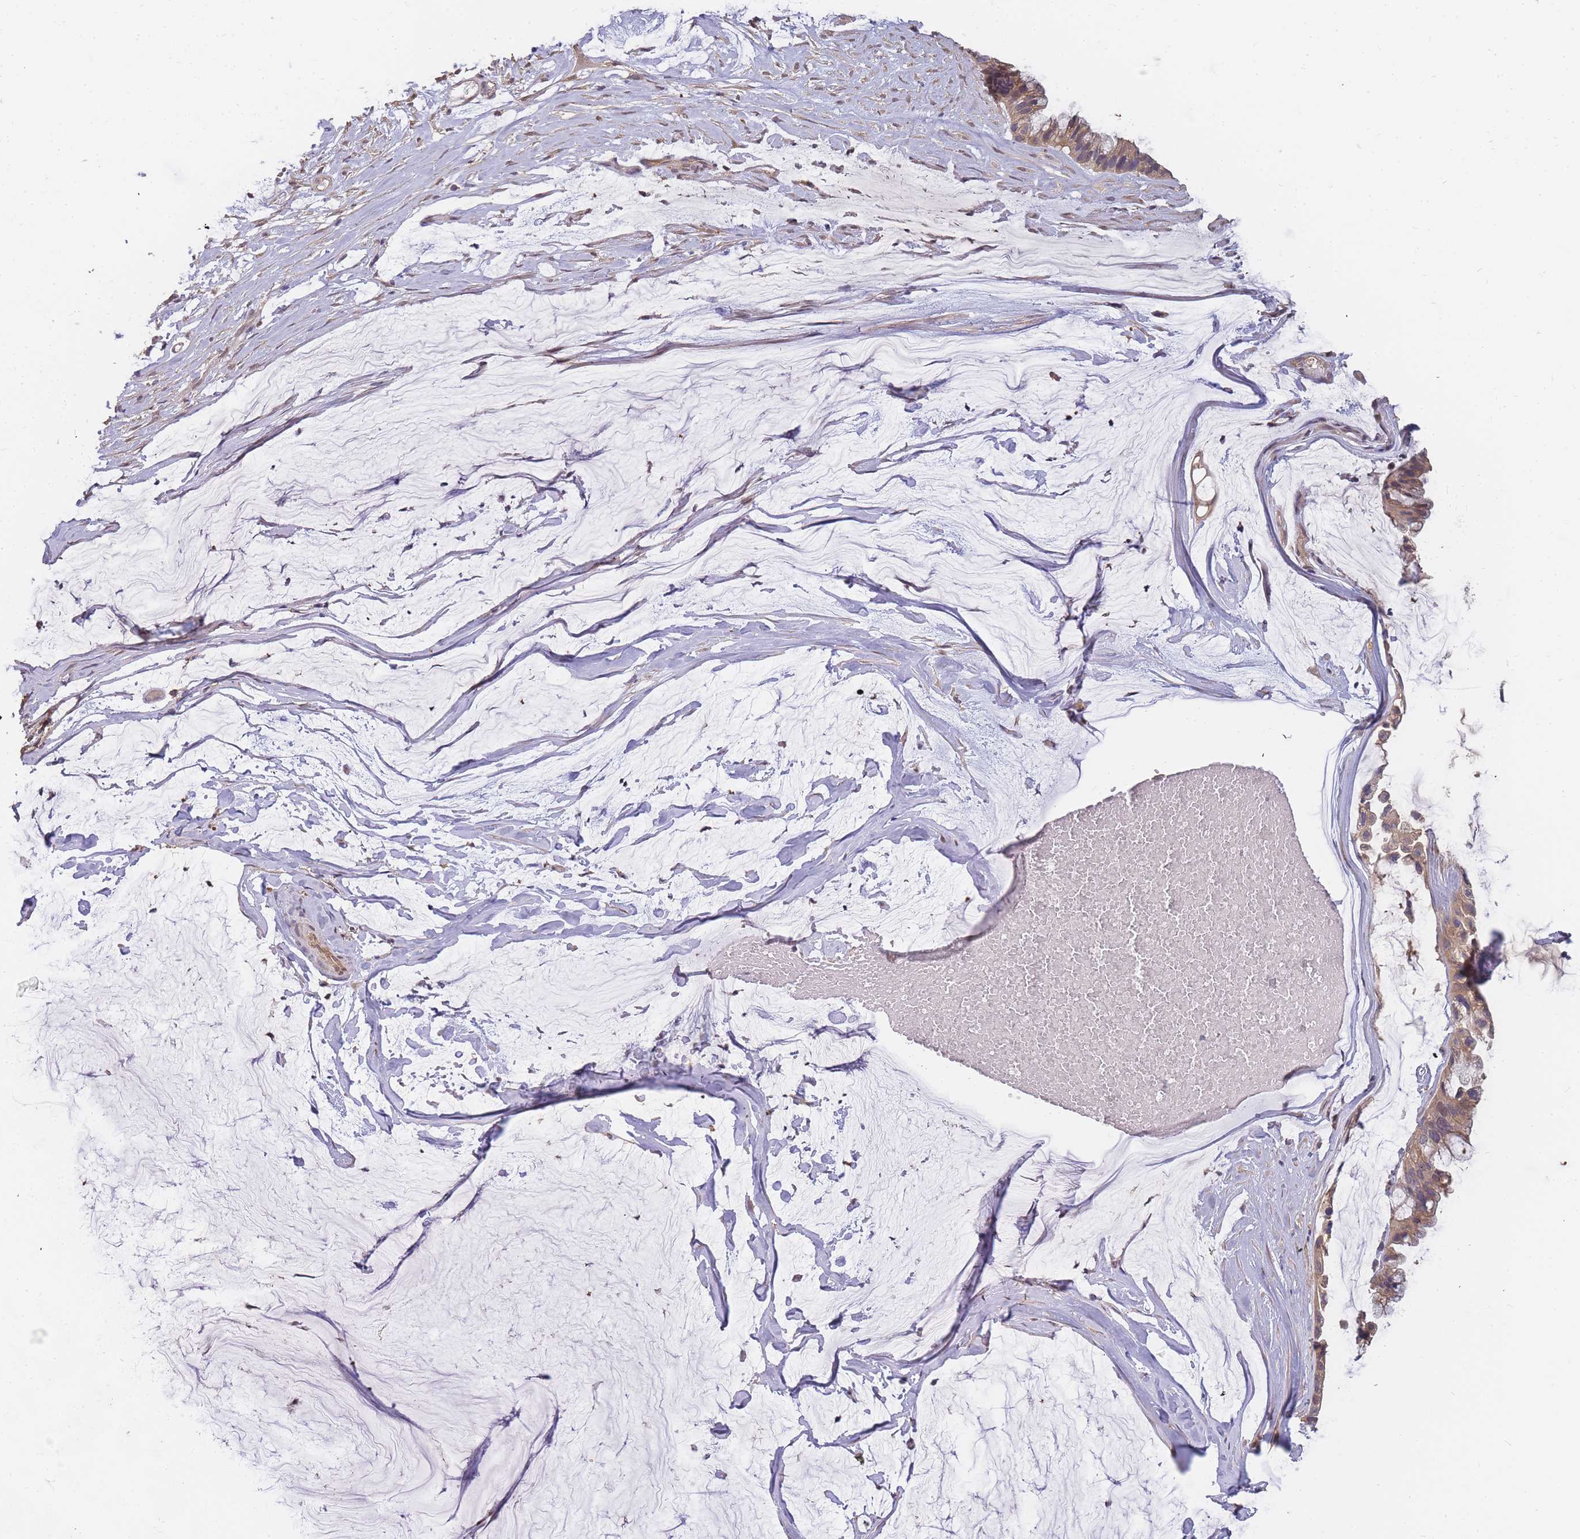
{"staining": {"intensity": "moderate", "quantity": ">75%", "location": "cytoplasmic/membranous"}, "tissue": "ovarian cancer", "cell_type": "Tumor cells", "image_type": "cancer", "snomed": [{"axis": "morphology", "description": "Cystadenocarcinoma, mucinous, NOS"}, {"axis": "topography", "description": "Ovary"}], "caption": "Immunohistochemistry (IHC) photomicrograph of human ovarian mucinous cystadenocarcinoma stained for a protein (brown), which demonstrates medium levels of moderate cytoplasmic/membranous expression in about >75% of tumor cells.", "gene": "CDKN2AIPNL", "patient": {"sex": "female", "age": 39}}